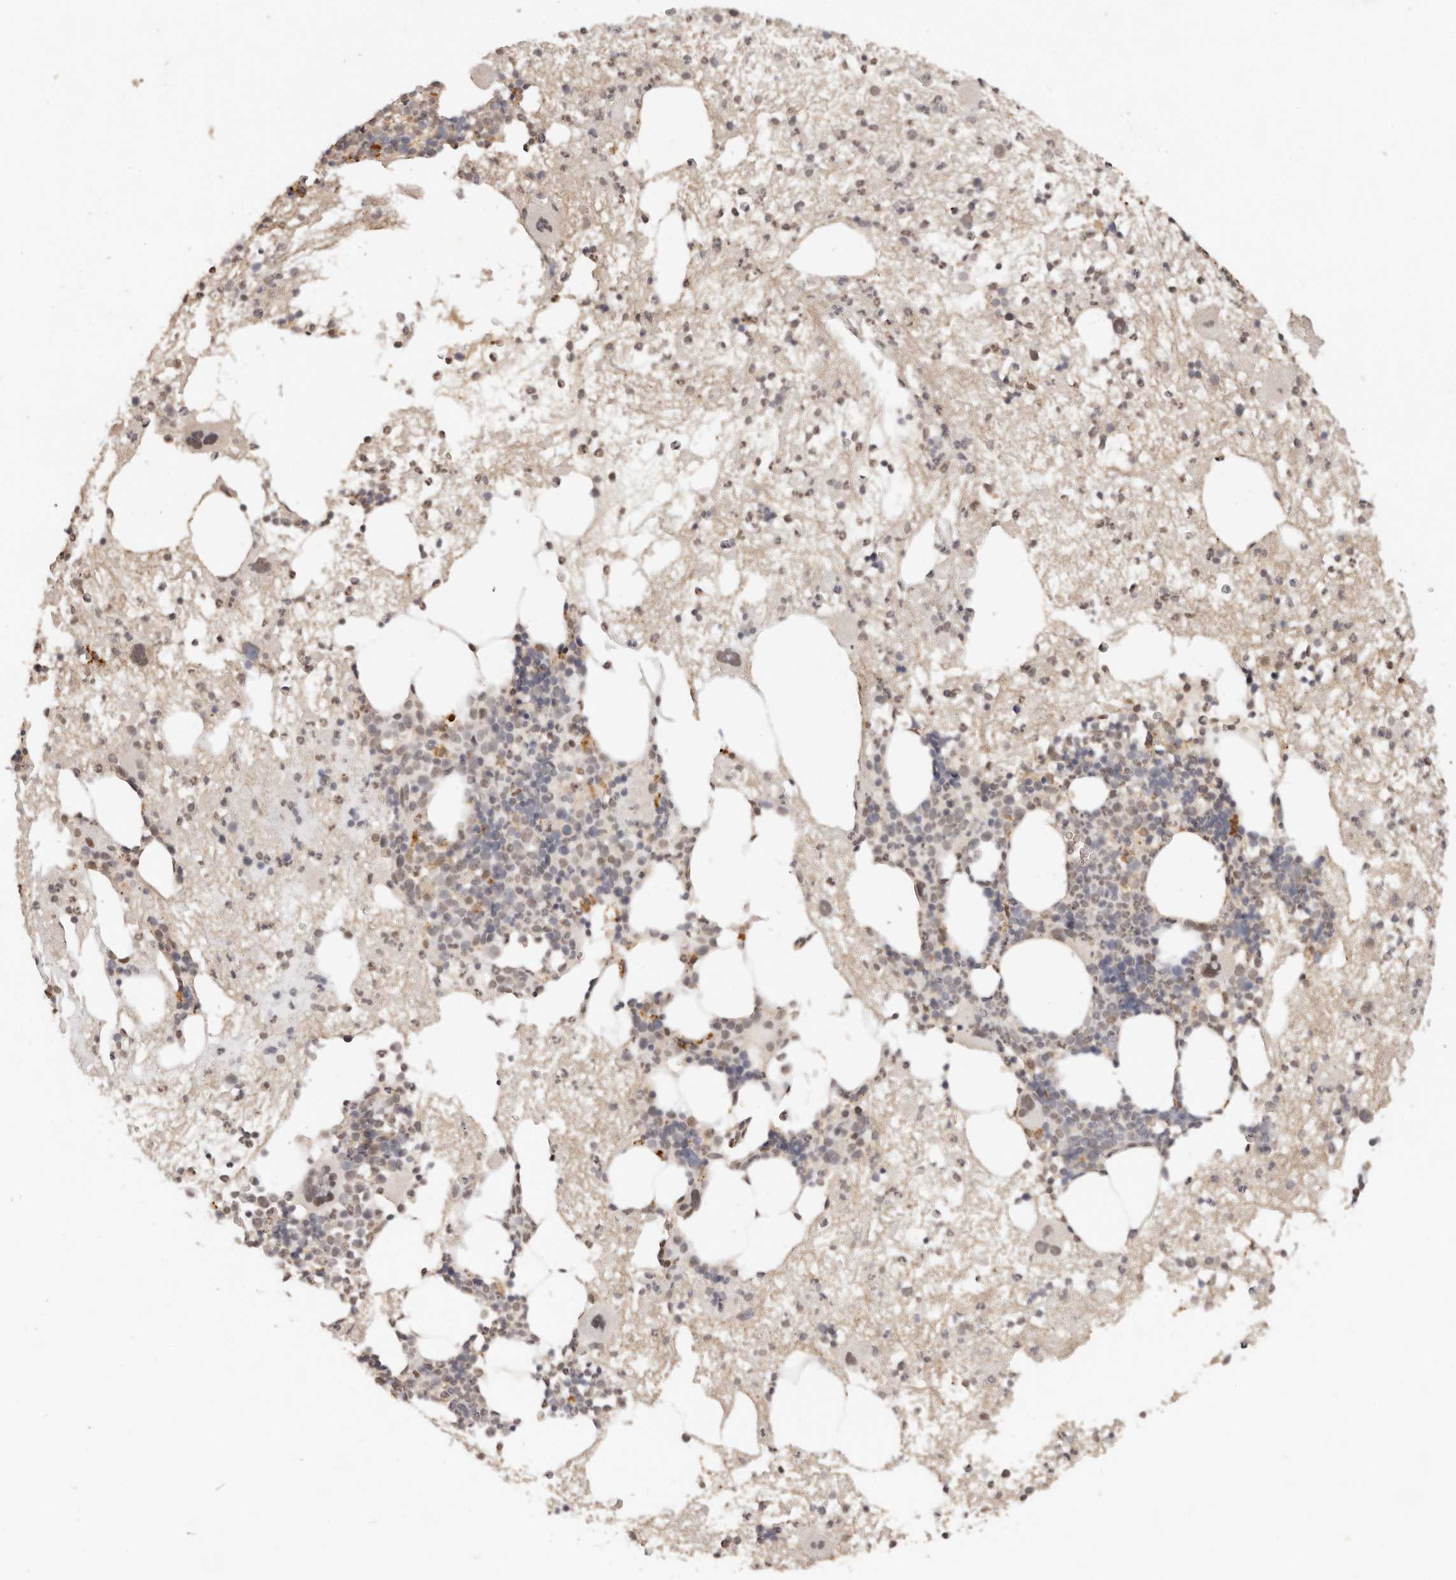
{"staining": {"intensity": "moderate", "quantity": "<25%", "location": "cytoplasmic/membranous"}, "tissue": "bone marrow", "cell_type": "Hematopoietic cells", "image_type": "normal", "snomed": [{"axis": "morphology", "description": "Normal tissue, NOS"}, {"axis": "topography", "description": "Bone marrow"}], "caption": "Protein expression analysis of unremarkable bone marrow demonstrates moderate cytoplasmic/membranous staining in about <25% of hematopoietic cells. (Brightfield microscopy of DAB IHC at high magnification).", "gene": "SEC14L1", "patient": {"sex": "male", "age": 54}}